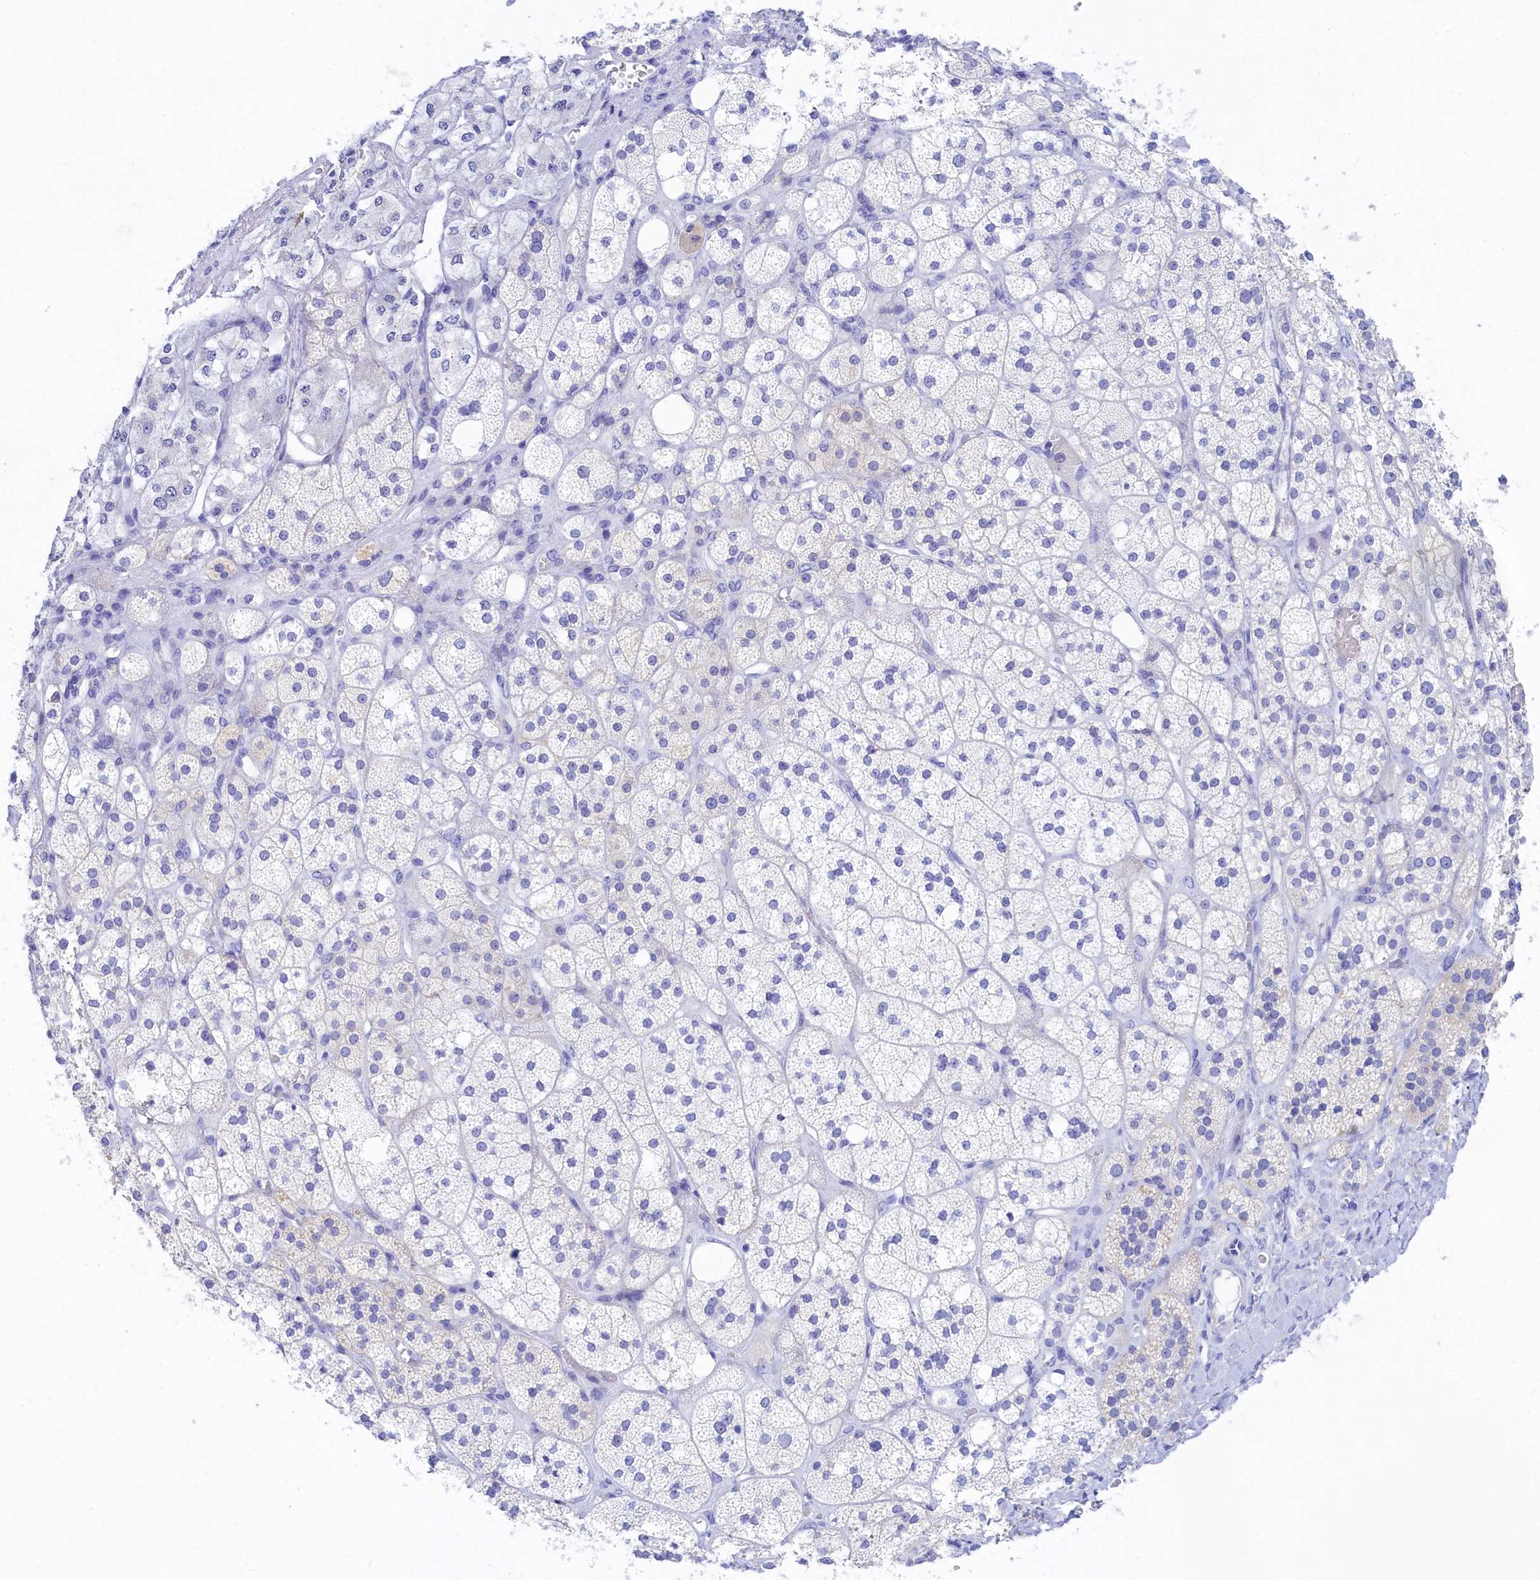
{"staining": {"intensity": "negative", "quantity": "none", "location": "none"}, "tissue": "adrenal gland", "cell_type": "Glandular cells", "image_type": "normal", "snomed": [{"axis": "morphology", "description": "Normal tissue, NOS"}, {"axis": "topography", "description": "Adrenal gland"}], "caption": "The photomicrograph displays no significant expression in glandular cells of adrenal gland.", "gene": "TRIM10", "patient": {"sex": "male", "age": 61}}